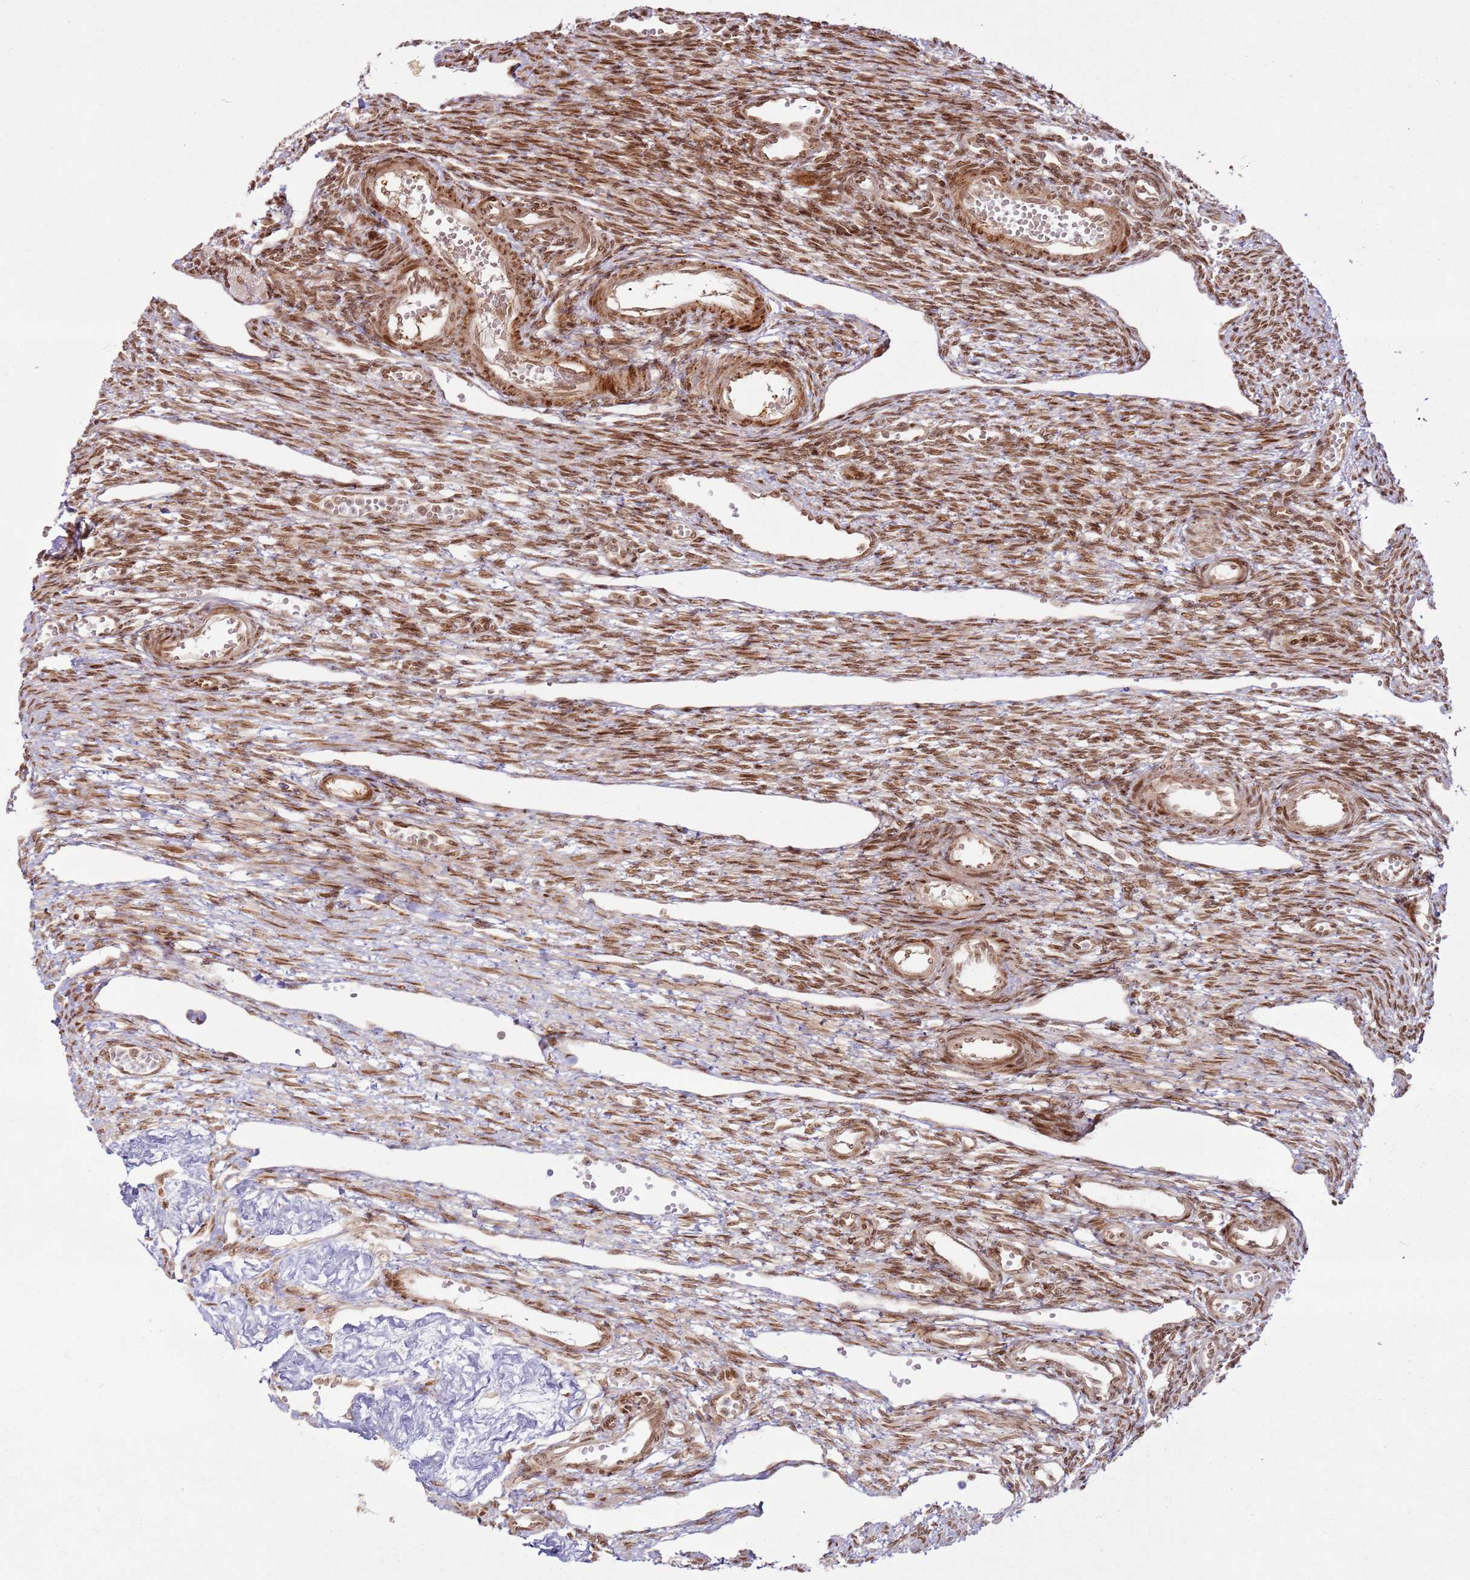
{"staining": {"intensity": "moderate", "quantity": ">75%", "location": "nuclear"}, "tissue": "ovary", "cell_type": "Ovarian stroma cells", "image_type": "normal", "snomed": [{"axis": "morphology", "description": "Normal tissue, NOS"}, {"axis": "morphology", "description": "Cyst, NOS"}, {"axis": "topography", "description": "Ovary"}], "caption": "Immunohistochemistry (IHC) photomicrograph of unremarkable ovary: human ovary stained using immunohistochemistry (IHC) demonstrates medium levels of moderate protein expression localized specifically in the nuclear of ovarian stroma cells, appearing as a nuclear brown color.", "gene": "KLHL36", "patient": {"sex": "female", "age": 33}}